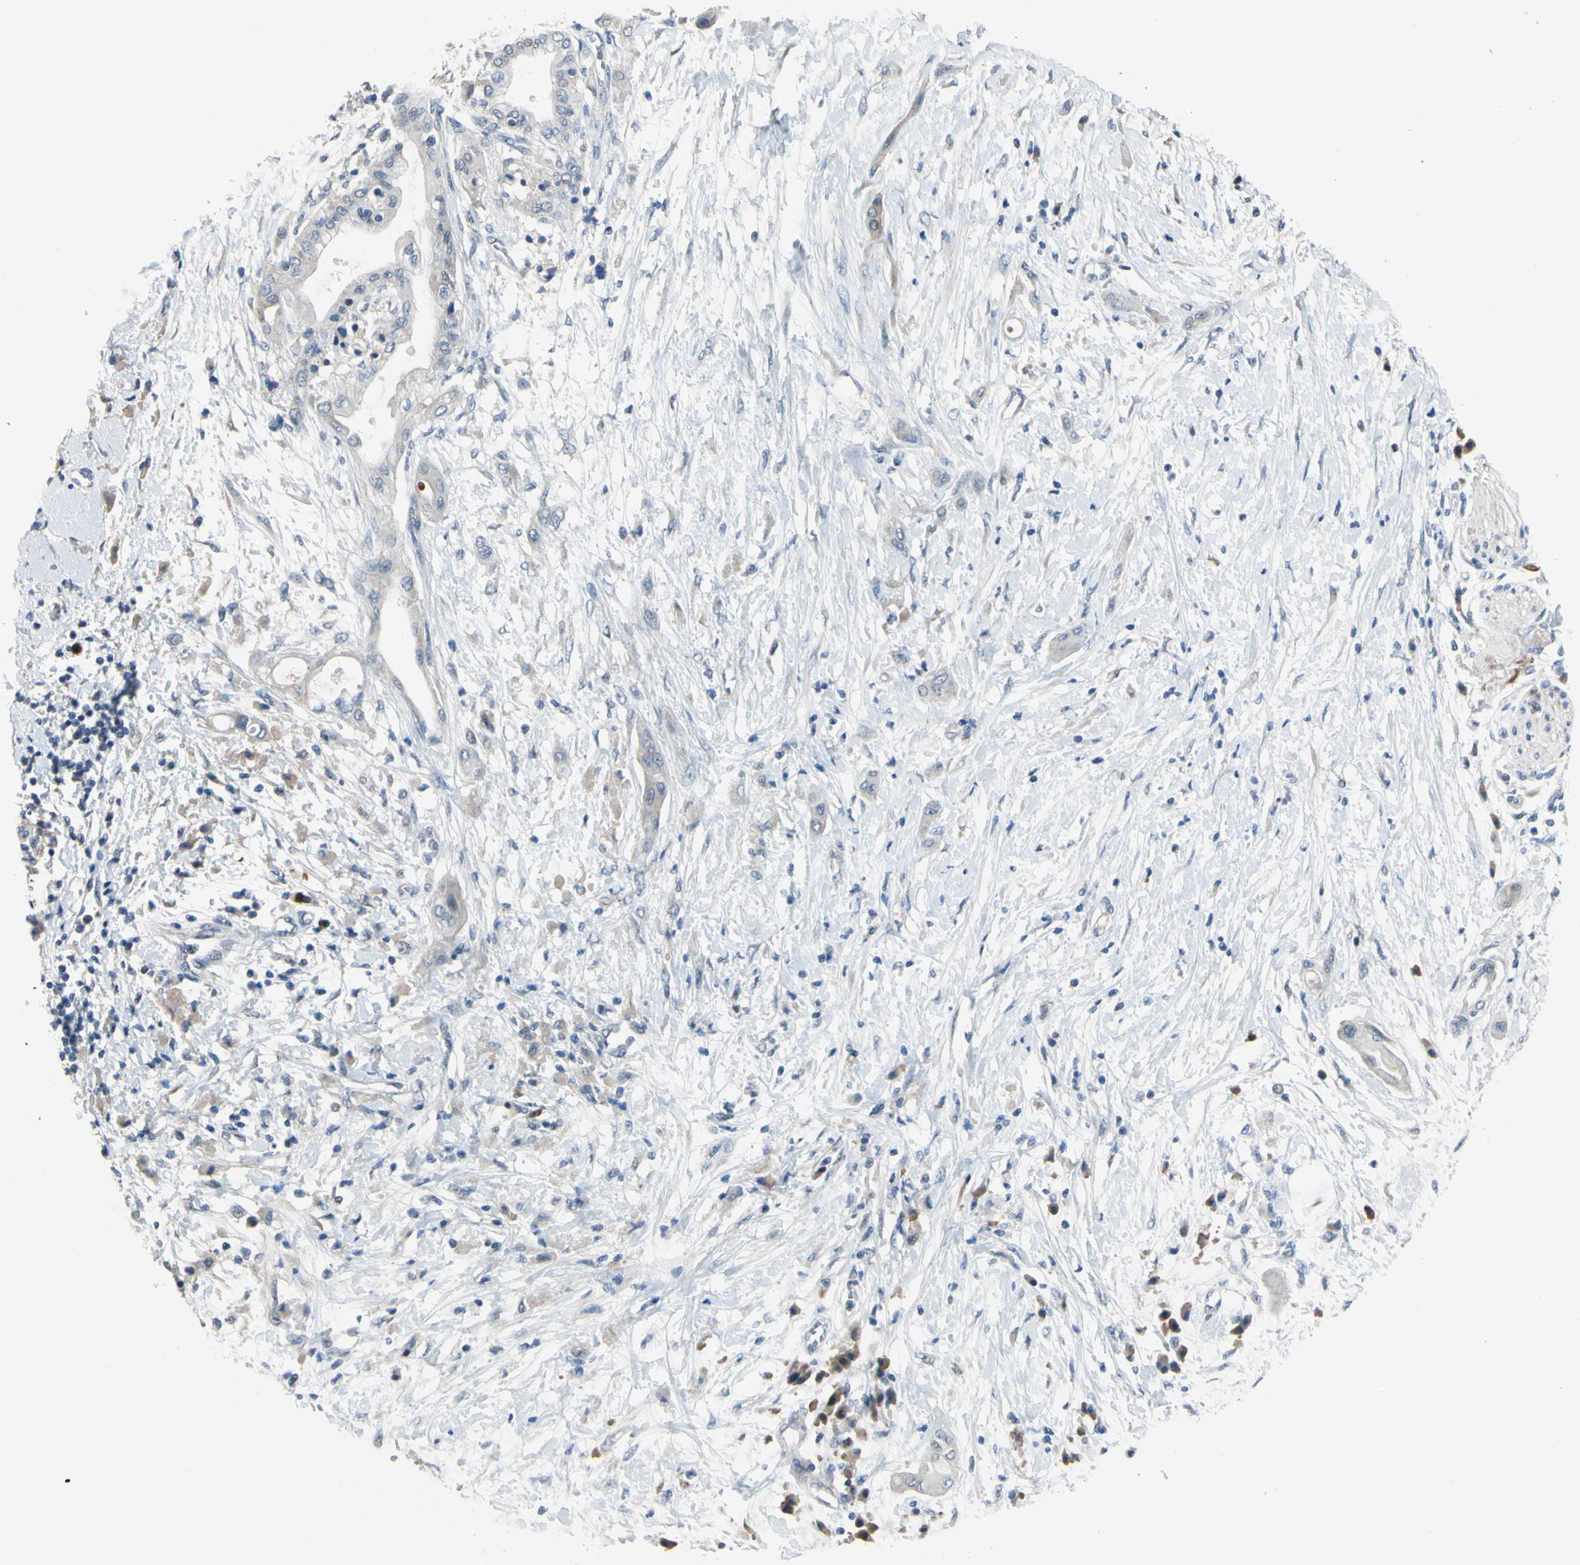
{"staining": {"intensity": "weak", "quantity": "<25%", "location": "nuclear"}, "tissue": "pancreatic cancer", "cell_type": "Tumor cells", "image_type": "cancer", "snomed": [{"axis": "morphology", "description": "Adenocarcinoma, NOS"}, {"axis": "morphology", "description": "Adenocarcinoma, metastatic, NOS"}, {"axis": "topography", "description": "Lymph node"}, {"axis": "topography", "description": "Pancreas"}, {"axis": "topography", "description": "Duodenum"}], "caption": "Tumor cells are negative for protein expression in human pancreatic cancer.", "gene": "LHX9", "patient": {"sex": "female", "age": 64}}